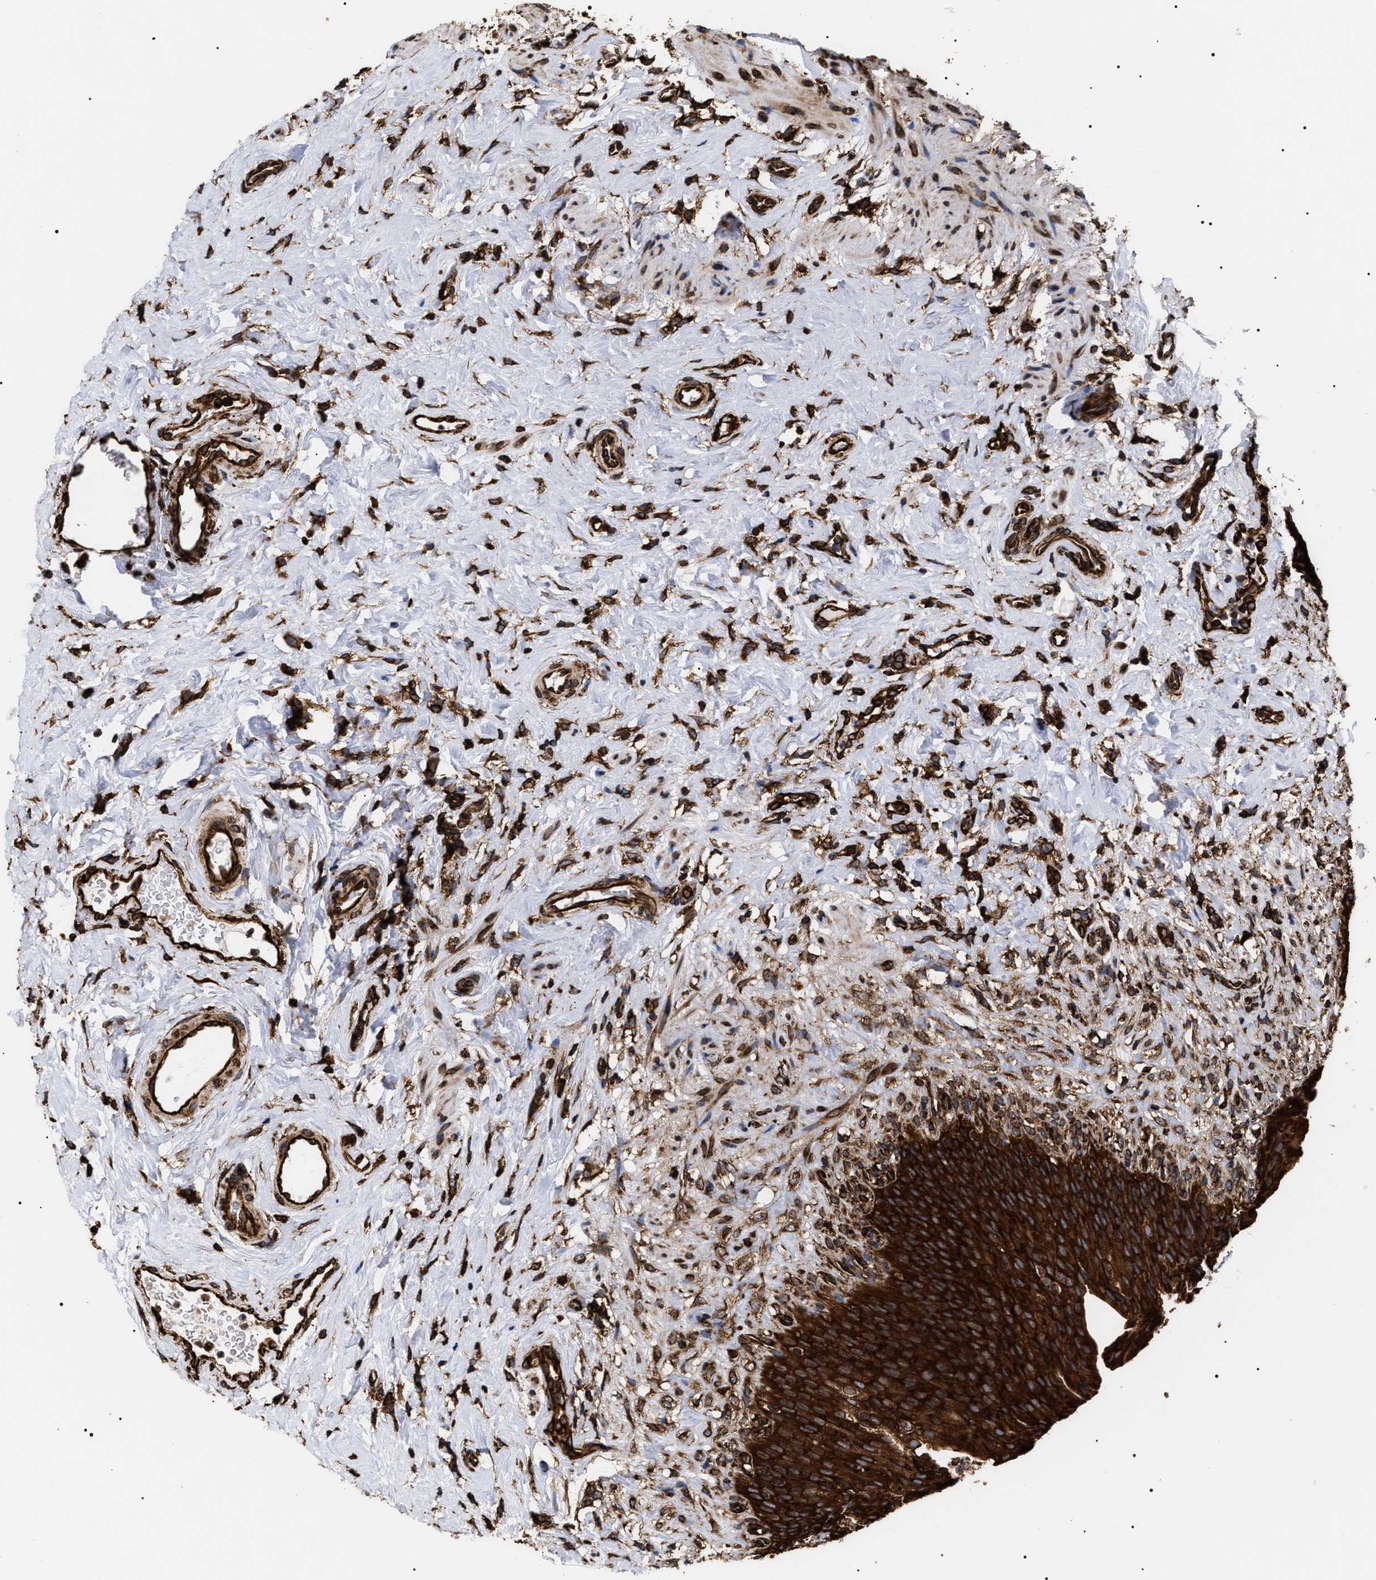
{"staining": {"intensity": "strong", "quantity": ">75%", "location": "cytoplasmic/membranous"}, "tissue": "urinary bladder", "cell_type": "Urothelial cells", "image_type": "normal", "snomed": [{"axis": "morphology", "description": "Normal tissue, NOS"}, {"axis": "topography", "description": "Urinary bladder"}], "caption": "The histopathology image displays immunohistochemical staining of benign urinary bladder. There is strong cytoplasmic/membranous positivity is seen in approximately >75% of urothelial cells. The staining was performed using DAB to visualize the protein expression in brown, while the nuclei were stained in blue with hematoxylin (Magnification: 20x).", "gene": "SERBP1", "patient": {"sex": "female", "age": 79}}